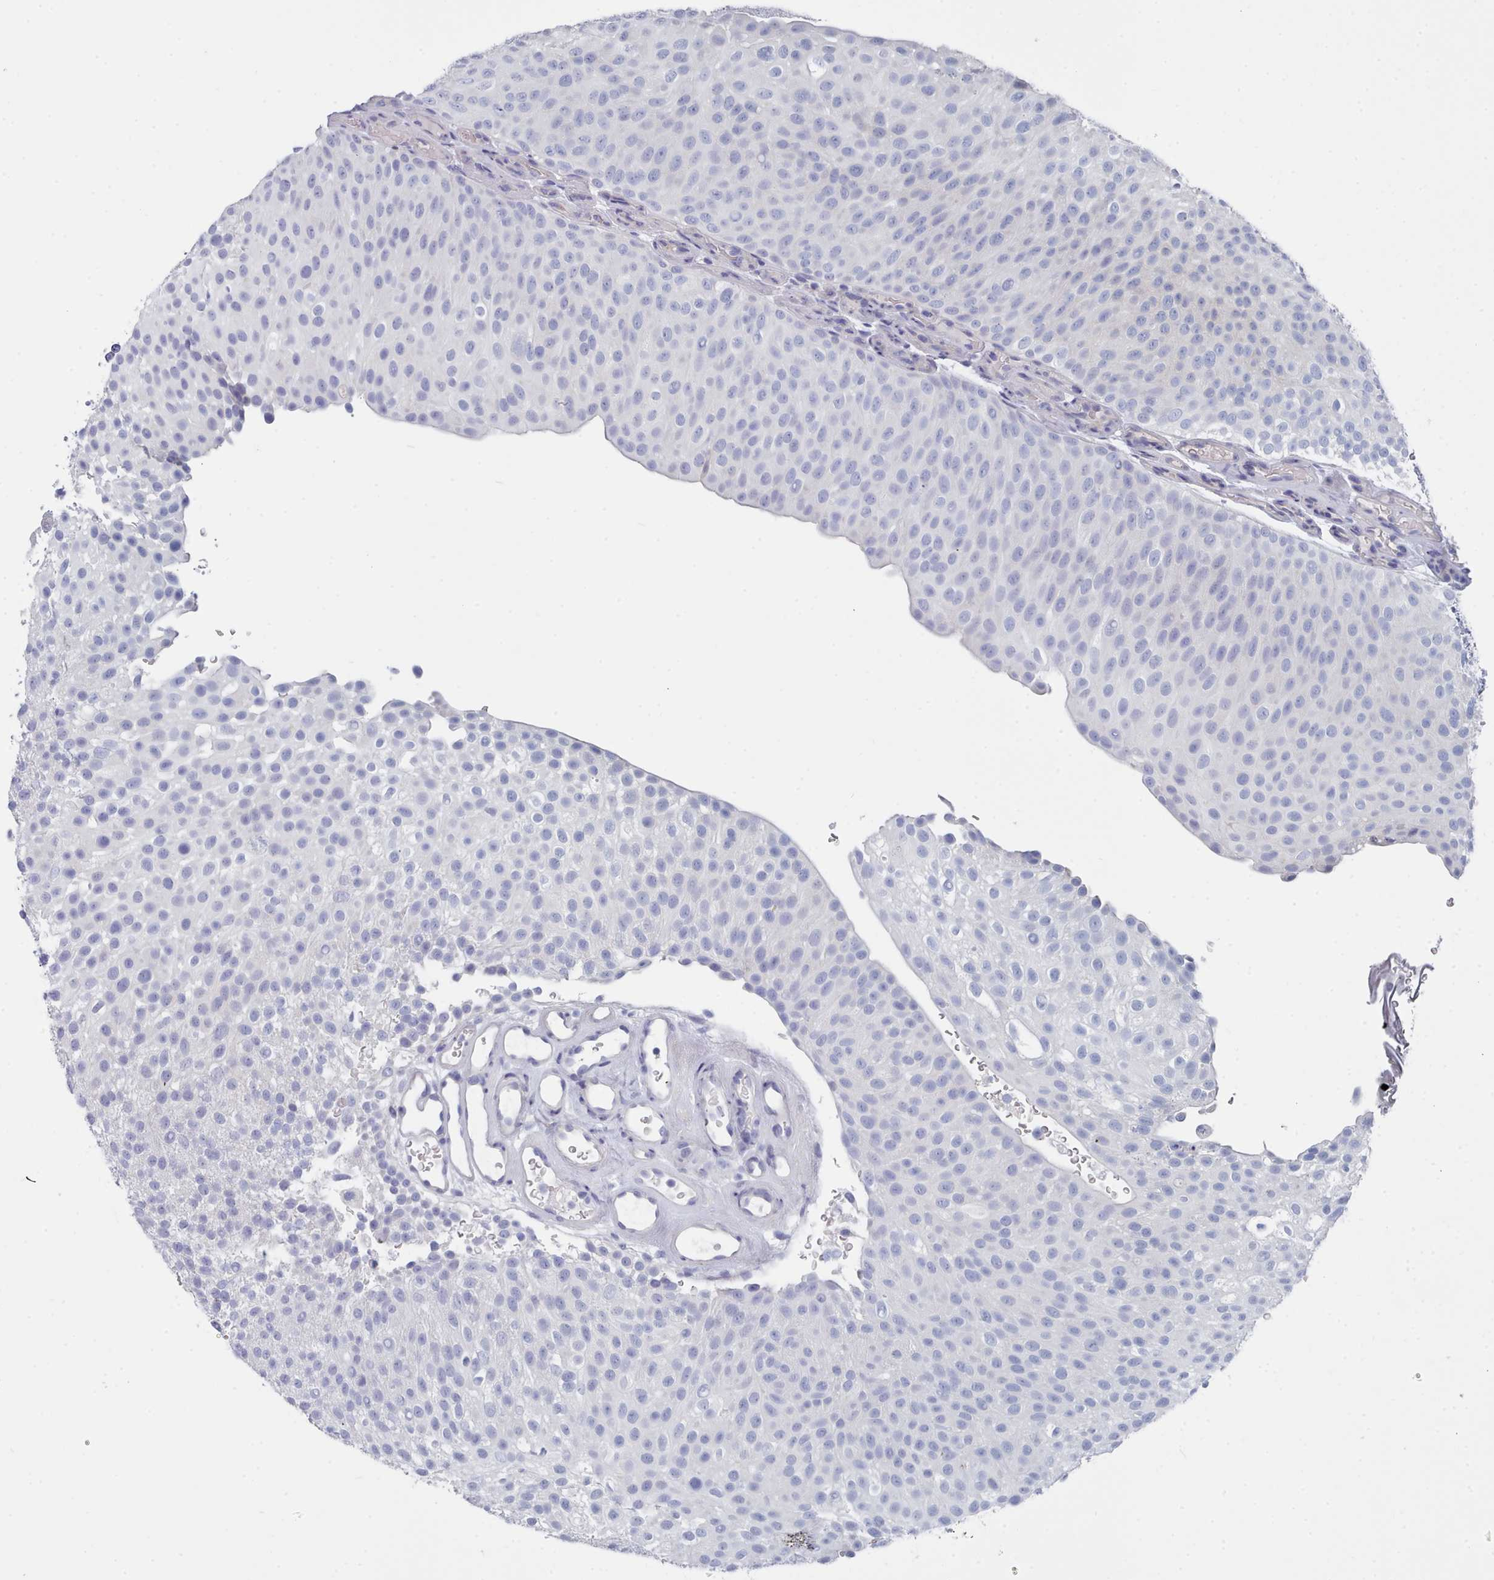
{"staining": {"intensity": "negative", "quantity": "none", "location": "none"}, "tissue": "urothelial cancer", "cell_type": "Tumor cells", "image_type": "cancer", "snomed": [{"axis": "morphology", "description": "Urothelial carcinoma, Low grade"}, {"axis": "topography", "description": "Urinary bladder"}], "caption": "The immunohistochemistry (IHC) histopathology image has no significant staining in tumor cells of urothelial cancer tissue.", "gene": "PDE4C", "patient": {"sex": "male", "age": 78}}